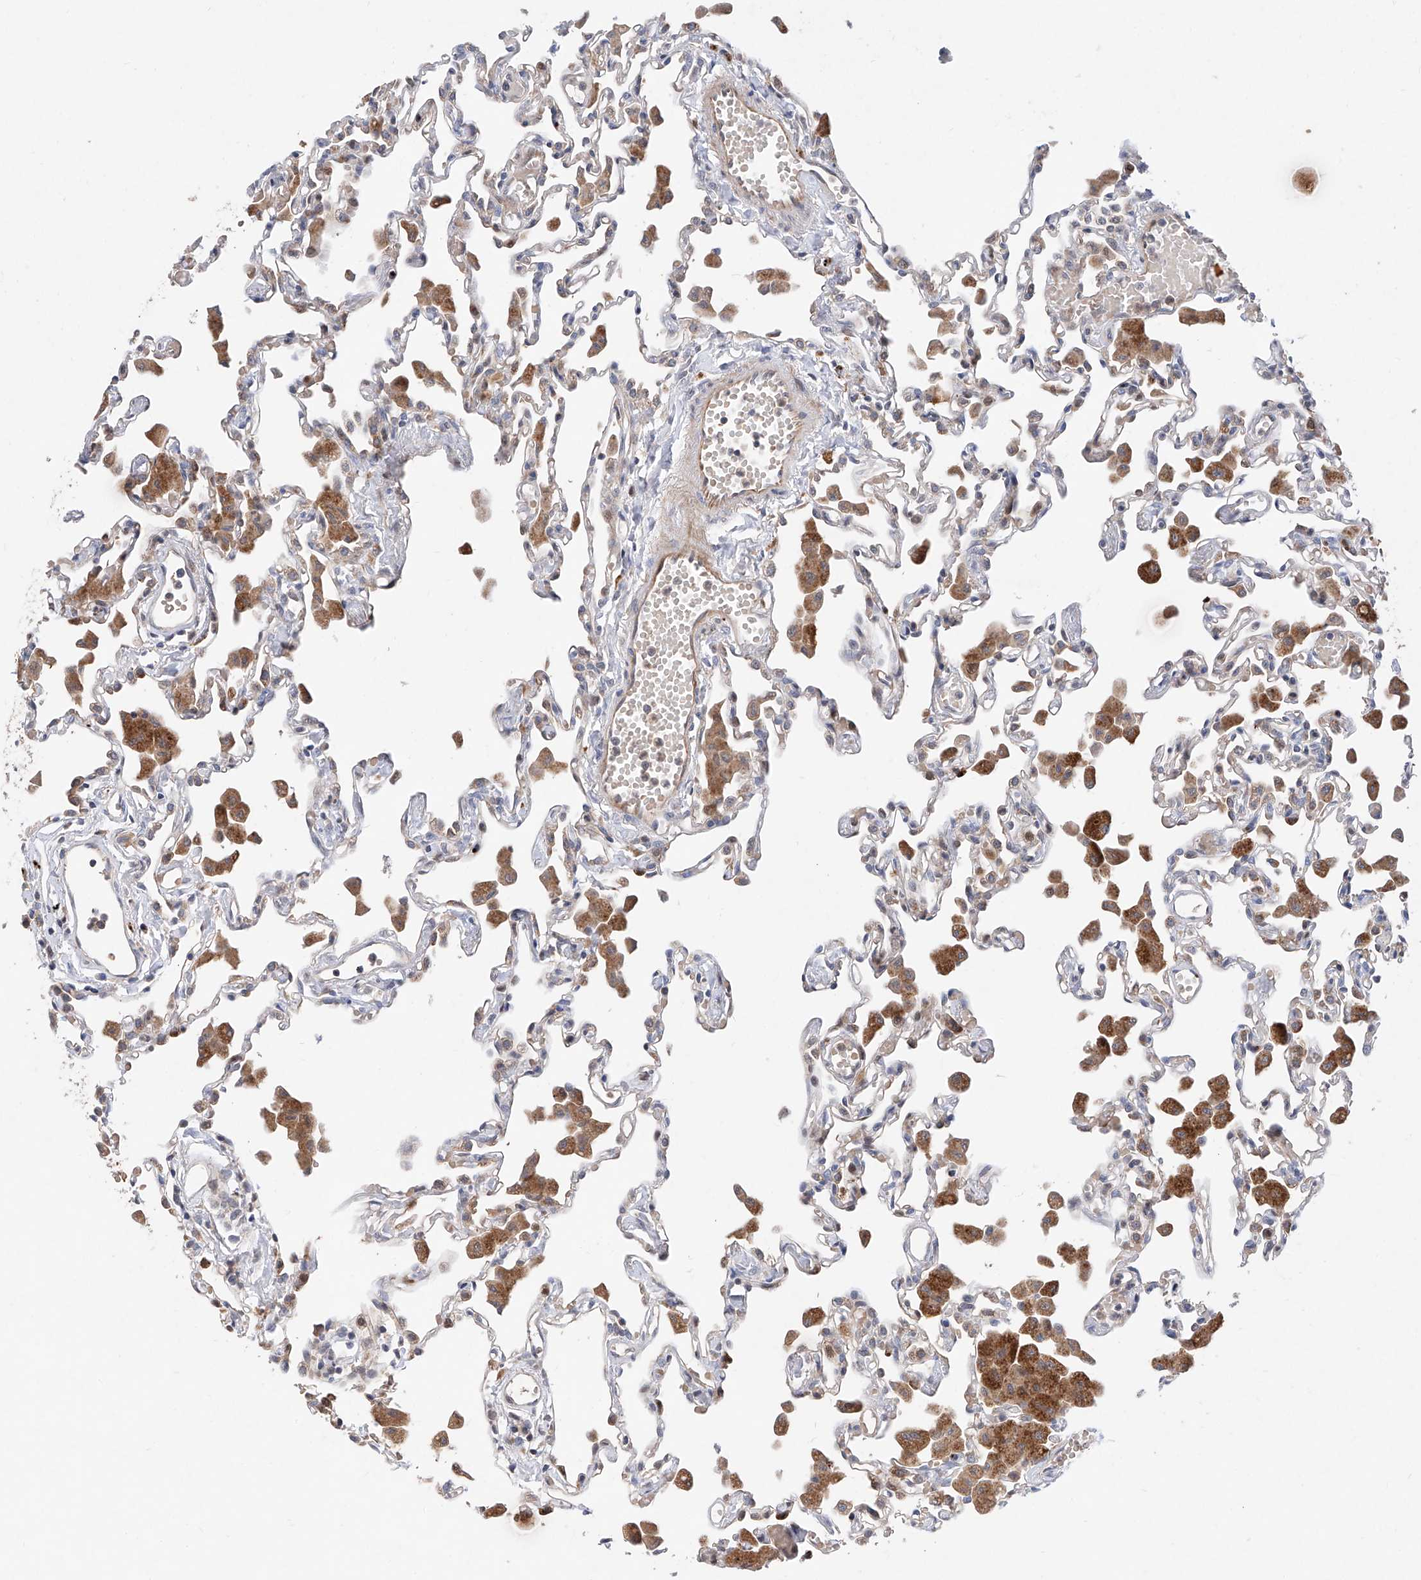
{"staining": {"intensity": "moderate", "quantity": "<25%", "location": "cytoplasmic/membranous"}, "tissue": "lung", "cell_type": "Alveolar cells", "image_type": "normal", "snomed": [{"axis": "morphology", "description": "Normal tissue, NOS"}, {"axis": "topography", "description": "Bronchus"}, {"axis": "topography", "description": "Lung"}], "caption": "Brown immunohistochemical staining in unremarkable human lung demonstrates moderate cytoplasmic/membranous positivity in about <25% of alveolar cells. Using DAB (brown) and hematoxylin (blue) stains, captured at high magnification using brightfield microscopy.", "gene": "FUCA2", "patient": {"sex": "female", "age": 49}}